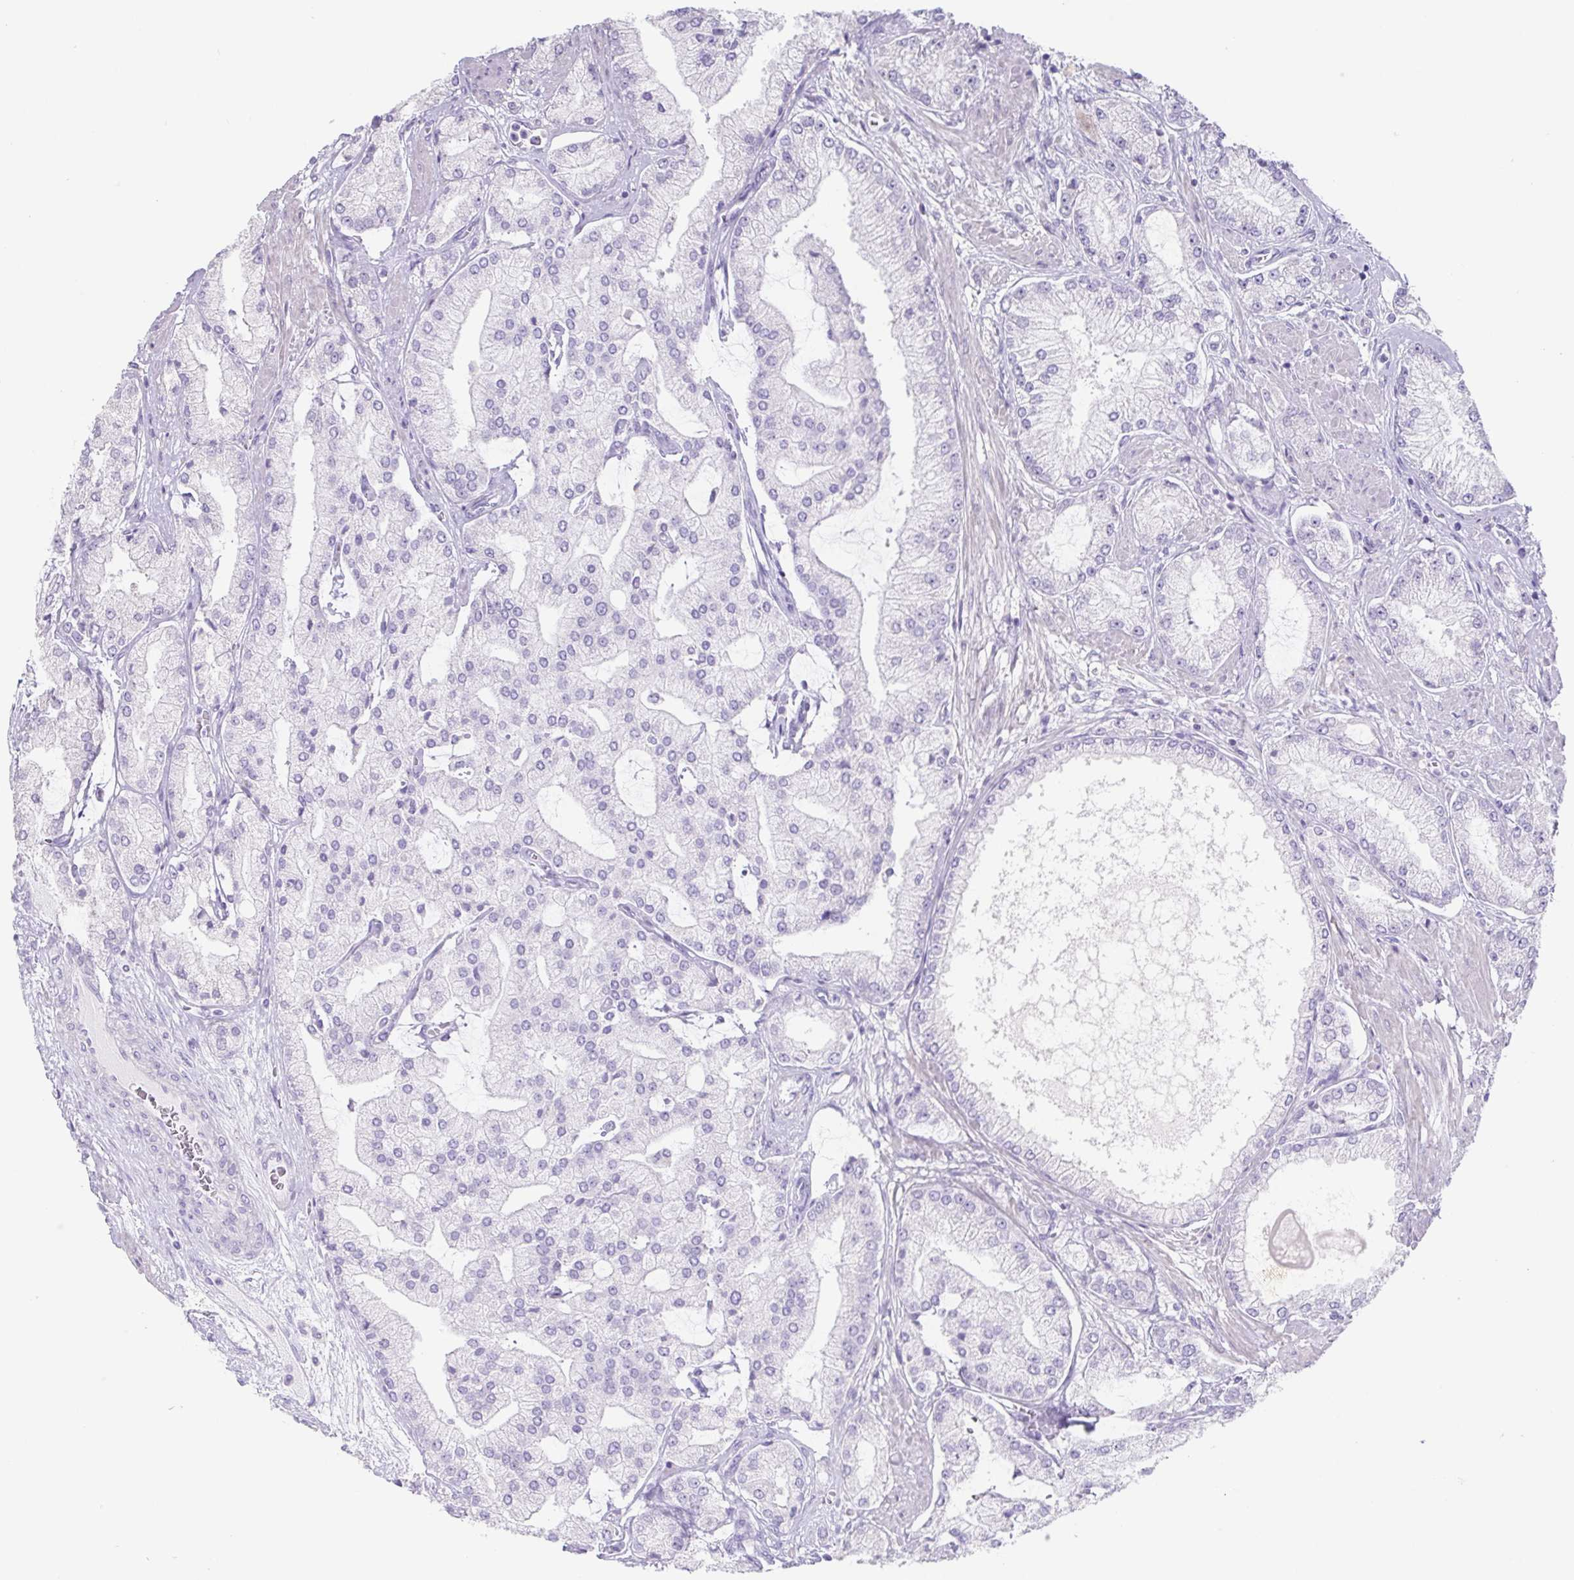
{"staining": {"intensity": "negative", "quantity": "none", "location": "none"}, "tissue": "prostate cancer", "cell_type": "Tumor cells", "image_type": "cancer", "snomed": [{"axis": "morphology", "description": "Adenocarcinoma, High grade"}, {"axis": "topography", "description": "Prostate"}], "caption": "IHC image of neoplastic tissue: prostate cancer (adenocarcinoma (high-grade)) stained with DAB reveals no significant protein positivity in tumor cells.", "gene": "HDGFL1", "patient": {"sex": "male", "age": 68}}